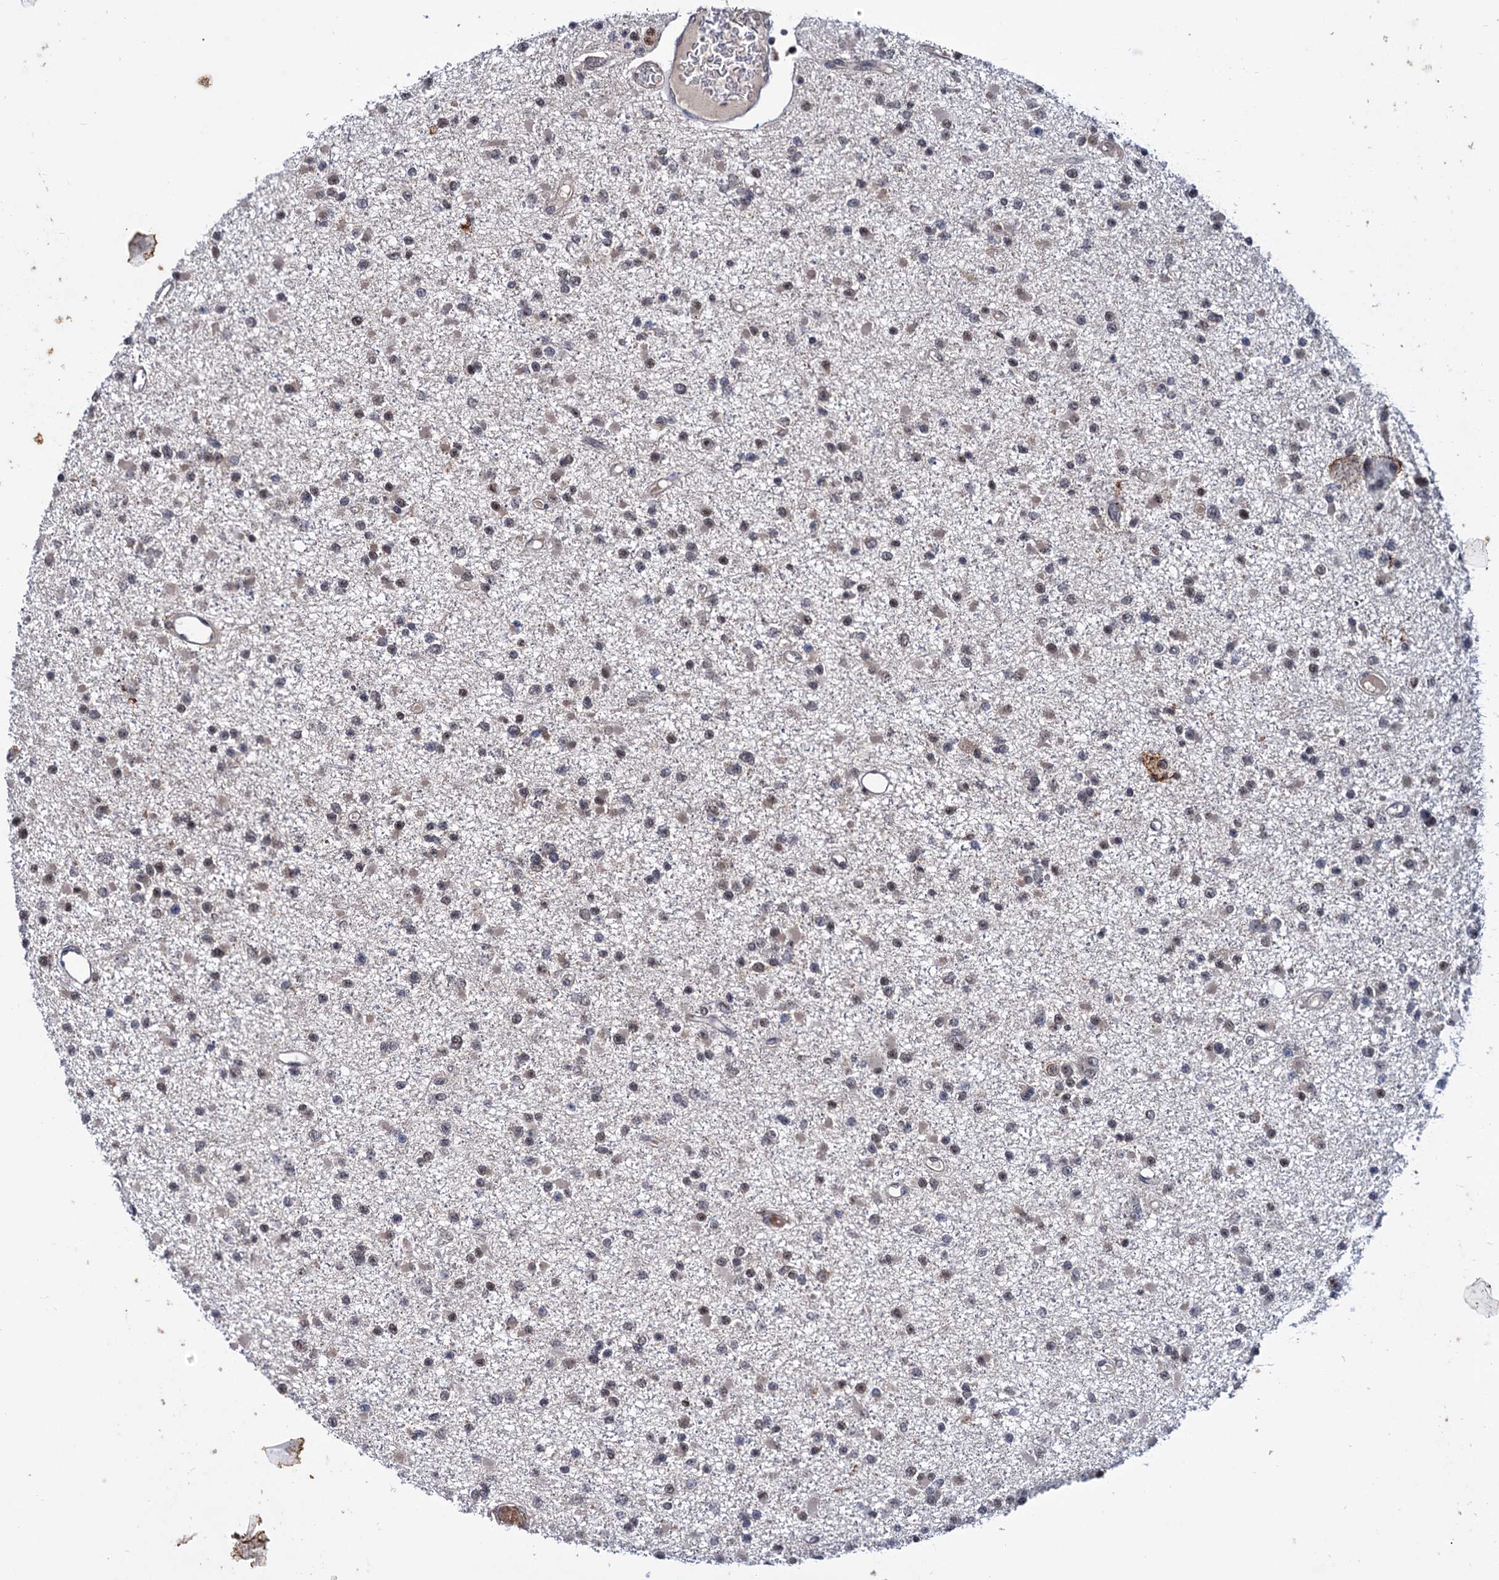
{"staining": {"intensity": "negative", "quantity": "none", "location": "none"}, "tissue": "glioma", "cell_type": "Tumor cells", "image_type": "cancer", "snomed": [{"axis": "morphology", "description": "Glioma, malignant, Low grade"}, {"axis": "topography", "description": "Brain"}], "caption": "High magnification brightfield microscopy of malignant glioma (low-grade) stained with DAB (brown) and counterstained with hematoxylin (blue): tumor cells show no significant positivity.", "gene": "RNASEH2B", "patient": {"sex": "female", "age": 22}}